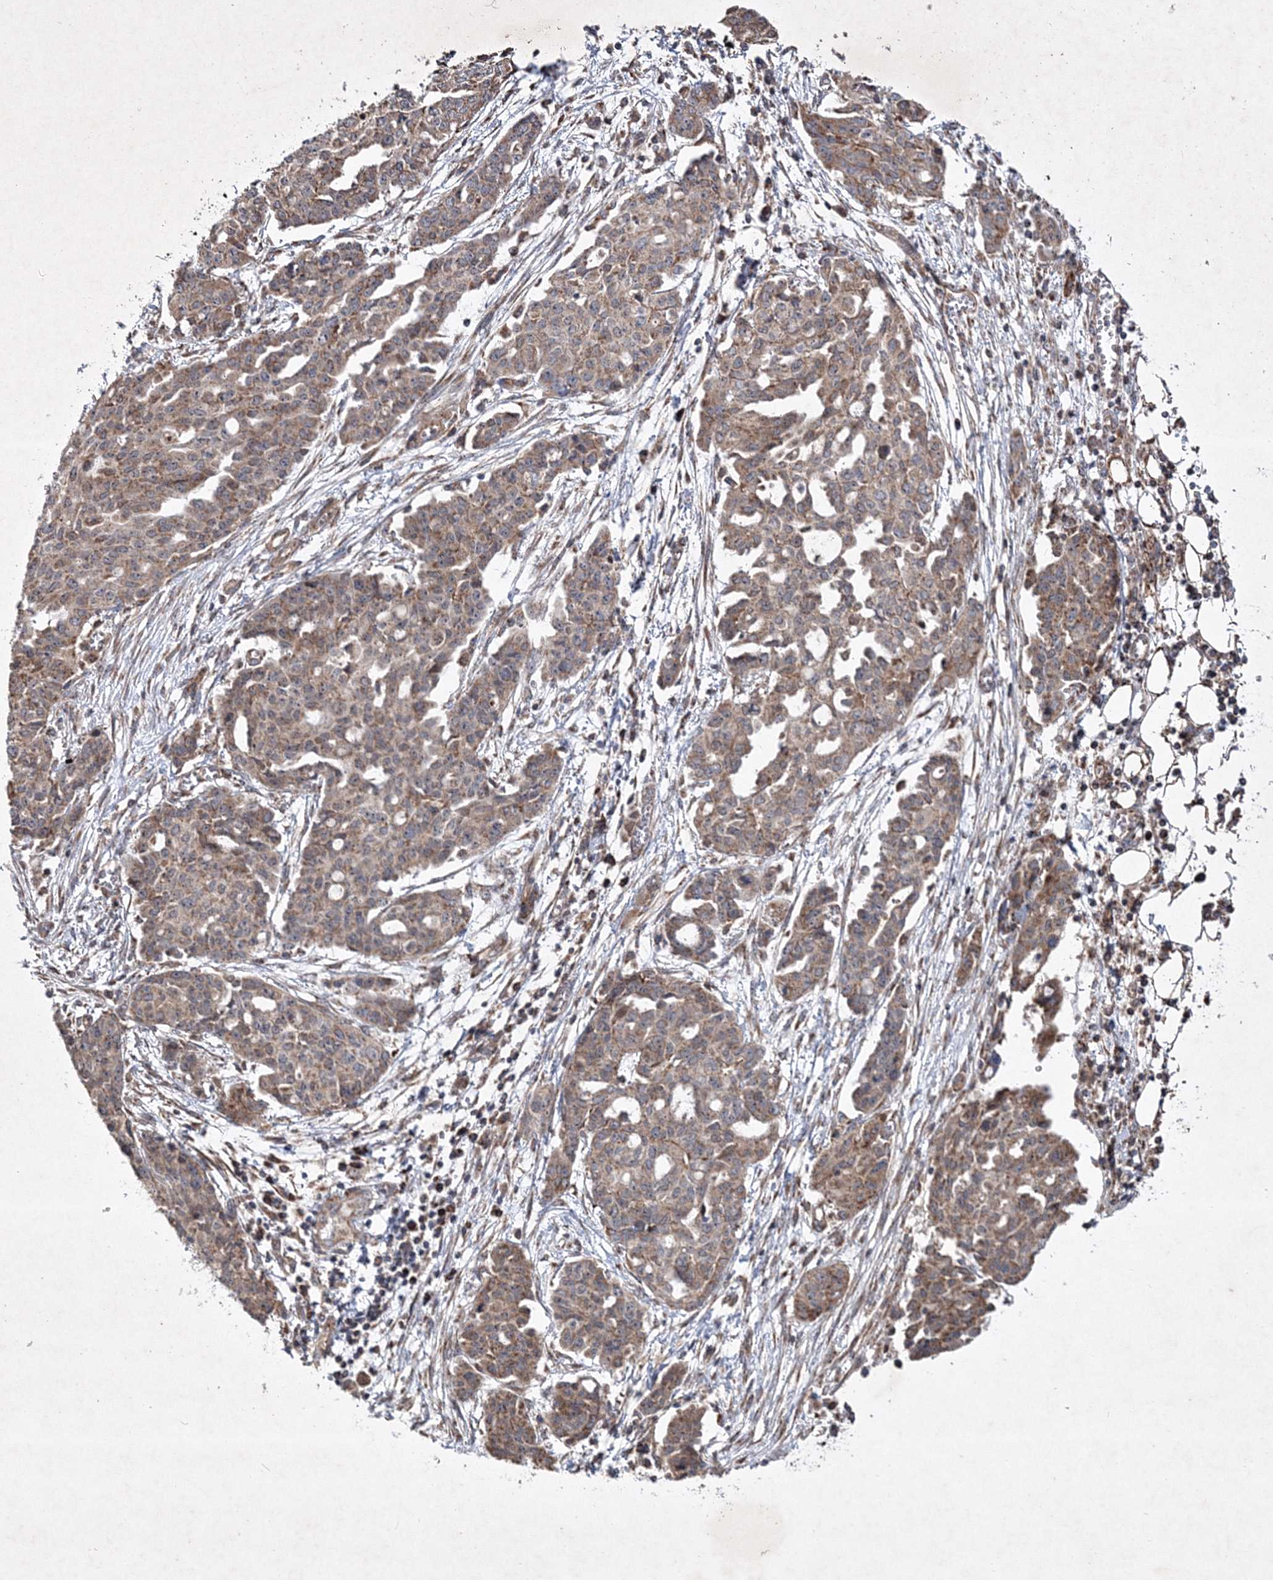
{"staining": {"intensity": "moderate", "quantity": ">75%", "location": "cytoplasmic/membranous"}, "tissue": "ovarian cancer", "cell_type": "Tumor cells", "image_type": "cancer", "snomed": [{"axis": "morphology", "description": "Cystadenocarcinoma, serous, NOS"}, {"axis": "topography", "description": "Soft tissue"}, {"axis": "topography", "description": "Ovary"}], "caption": "Serous cystadenocarcinoma (ovarian) stained with a brown dye exhibits moderate cytoplasmic/membranous positive expression in about >75% of tumor cells.", "gene": "SCRN3", "patient": {"sex": "female", "age": 57}}